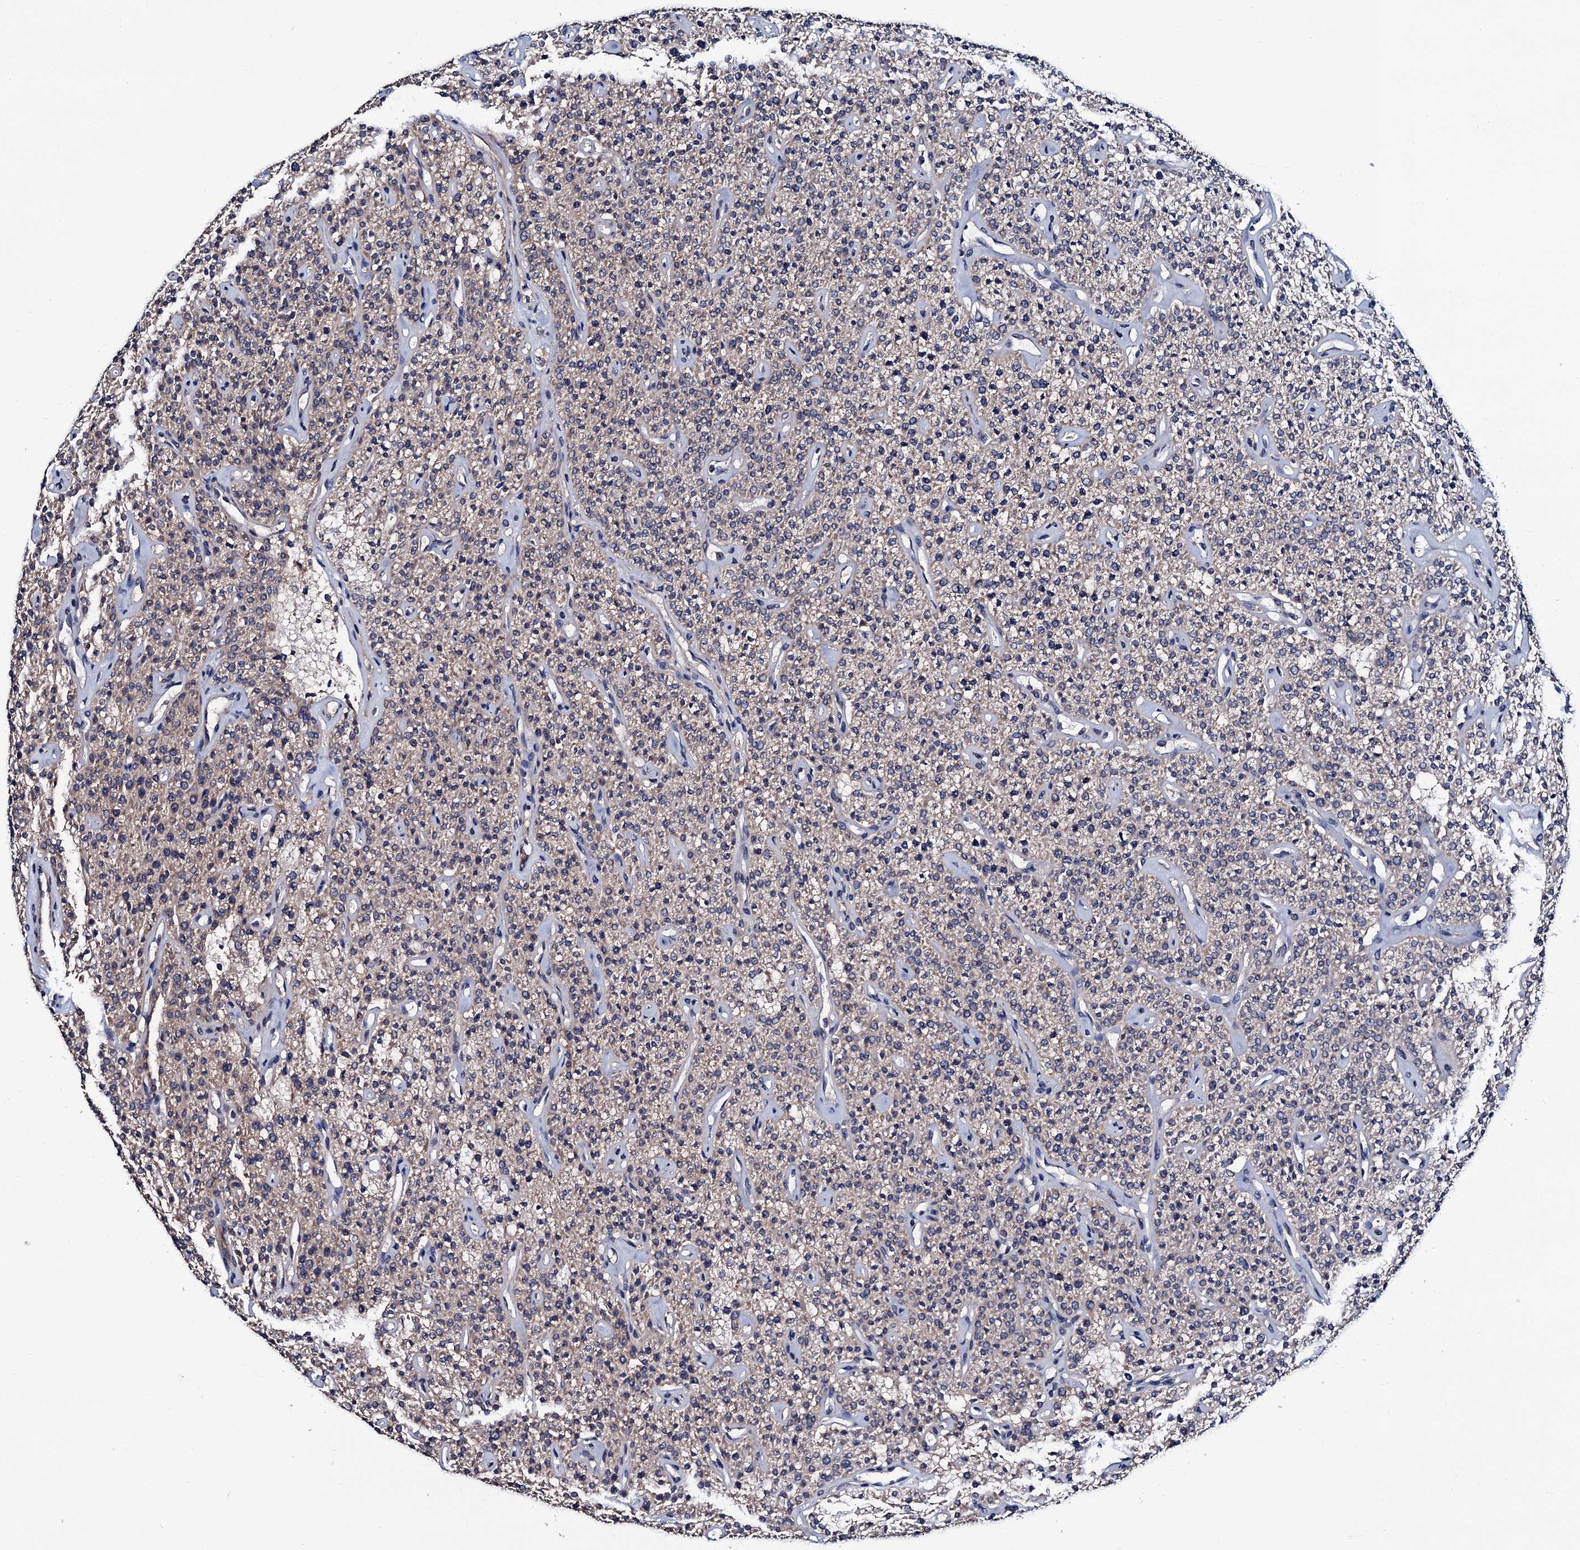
{"staining": {"intensity": "weak", "quantity": "25%-75%", "location": "cytoplasmic/membranous"}, "tissue": "parathyroid gland", "cell_type": "Glandular cells", "image_type": "normal", "snomed": [{"axis": "morphology", "description": "Normal tissue, NOS"}, {"axis": "topography", "description": "Parathyroid gland"}], "caption": "Protein staining displays weak cytoplasmic/membranous staining in approximately 25%-75% of glandular cells in benign parathyroid gland.", "gene": "TRMT112", "patient": {"sex": "male", "age": 46}}